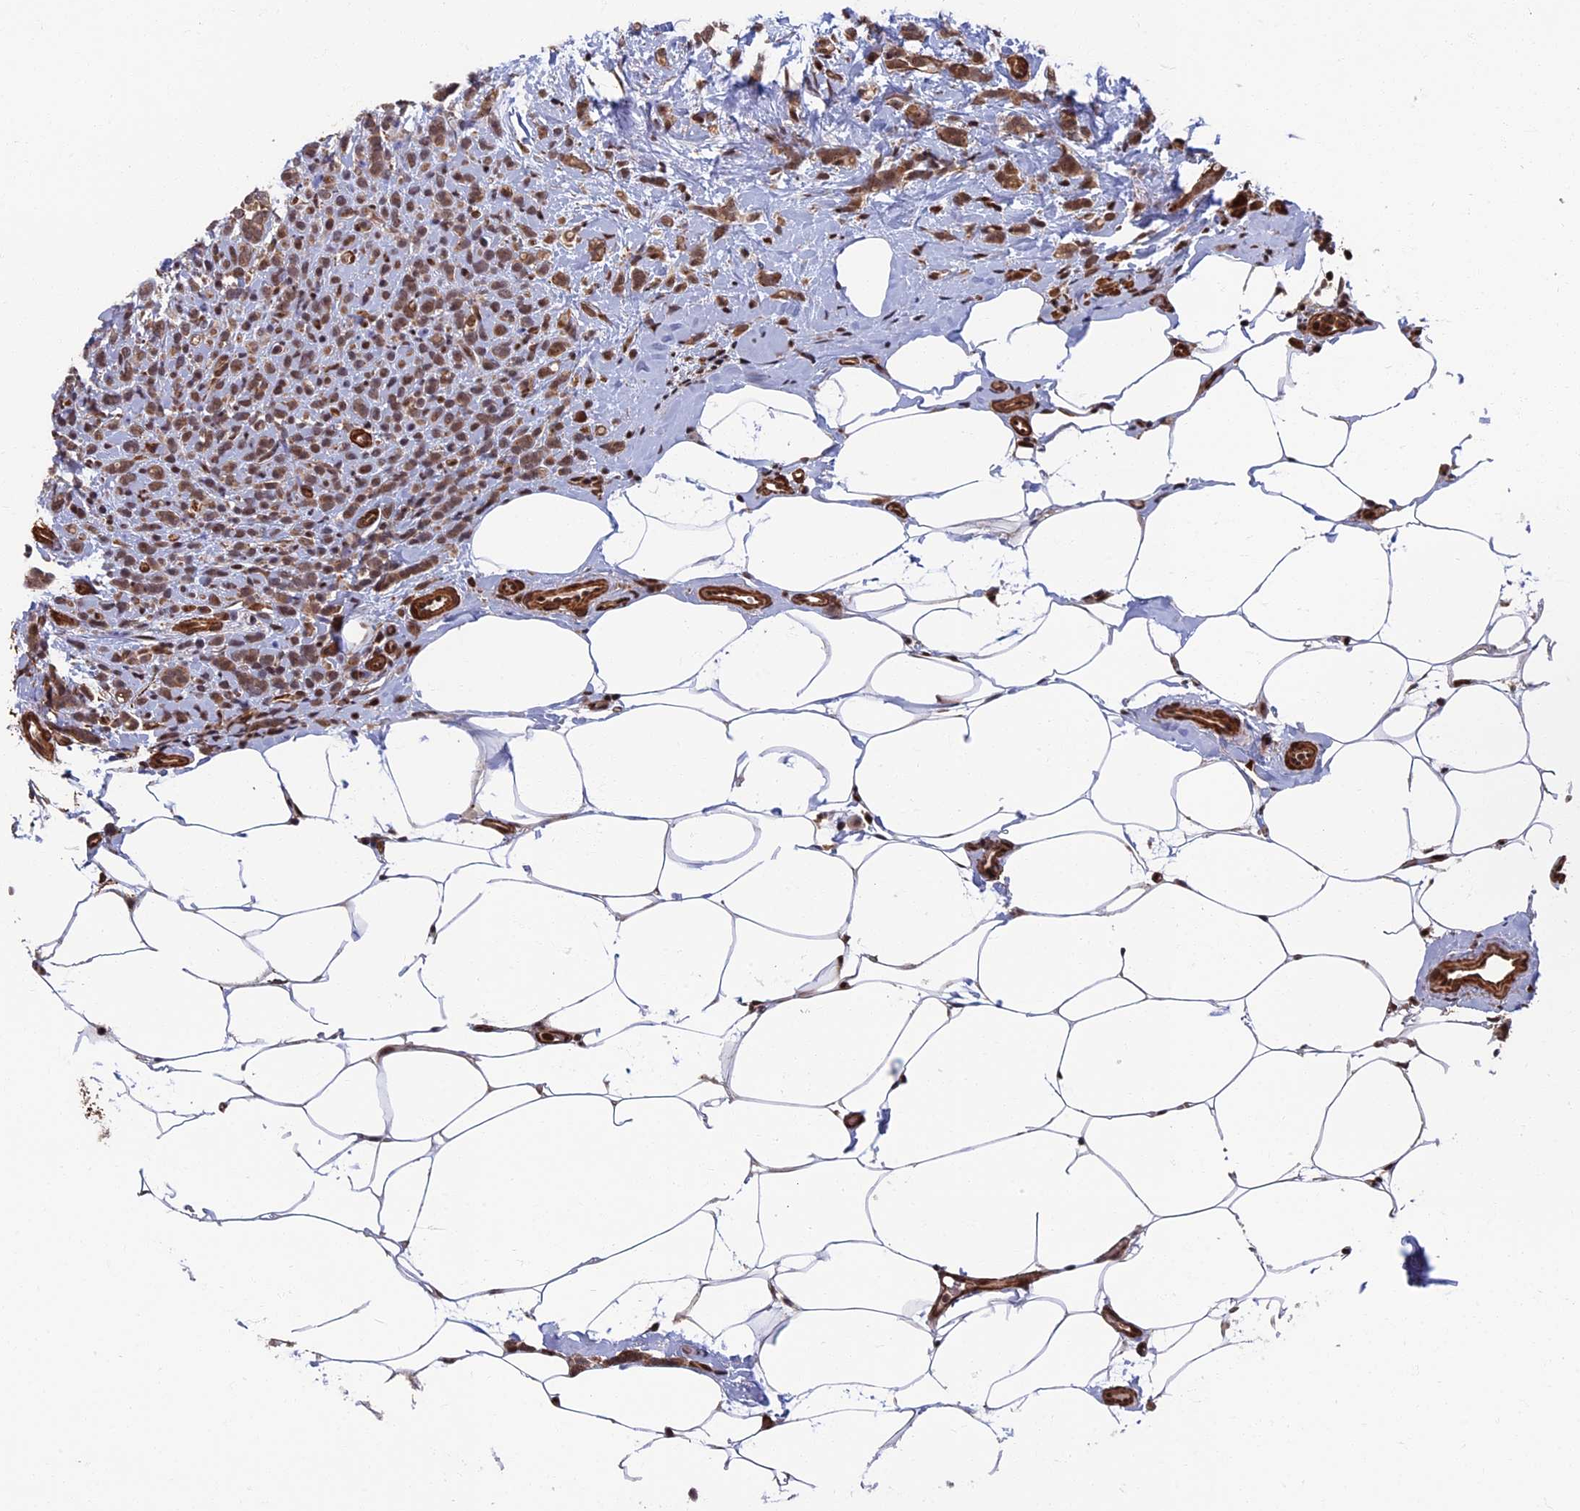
{"staining": {"intensity": "moderate", "quantity": ">75%", "location": "cytoplasmic/membranous,nuclear"}, "tissue": "breast cancer", "cell_type": "Tumor cells", "image_type": "cancer", "snomed": [{"axis": "morphology", "description": "Lobular carcinoma"}, {"axis": "topography", "description": "Breast"}], "caption": "High-magnification brightfield microscopy of breast cancer stained with DAB (3,3'-diaminobenzidine) (brown) and counterstained with hematoxylin (blue). tumor cells exhibit moderate cytoplasmic/membranous and nuclear expression is identified in about>75% of cells. (brown staining indicates protein expression, while blue staining denotes nuclei).", "gene": "CTDP1", "patient": {"sex": "female", "age": 58}}